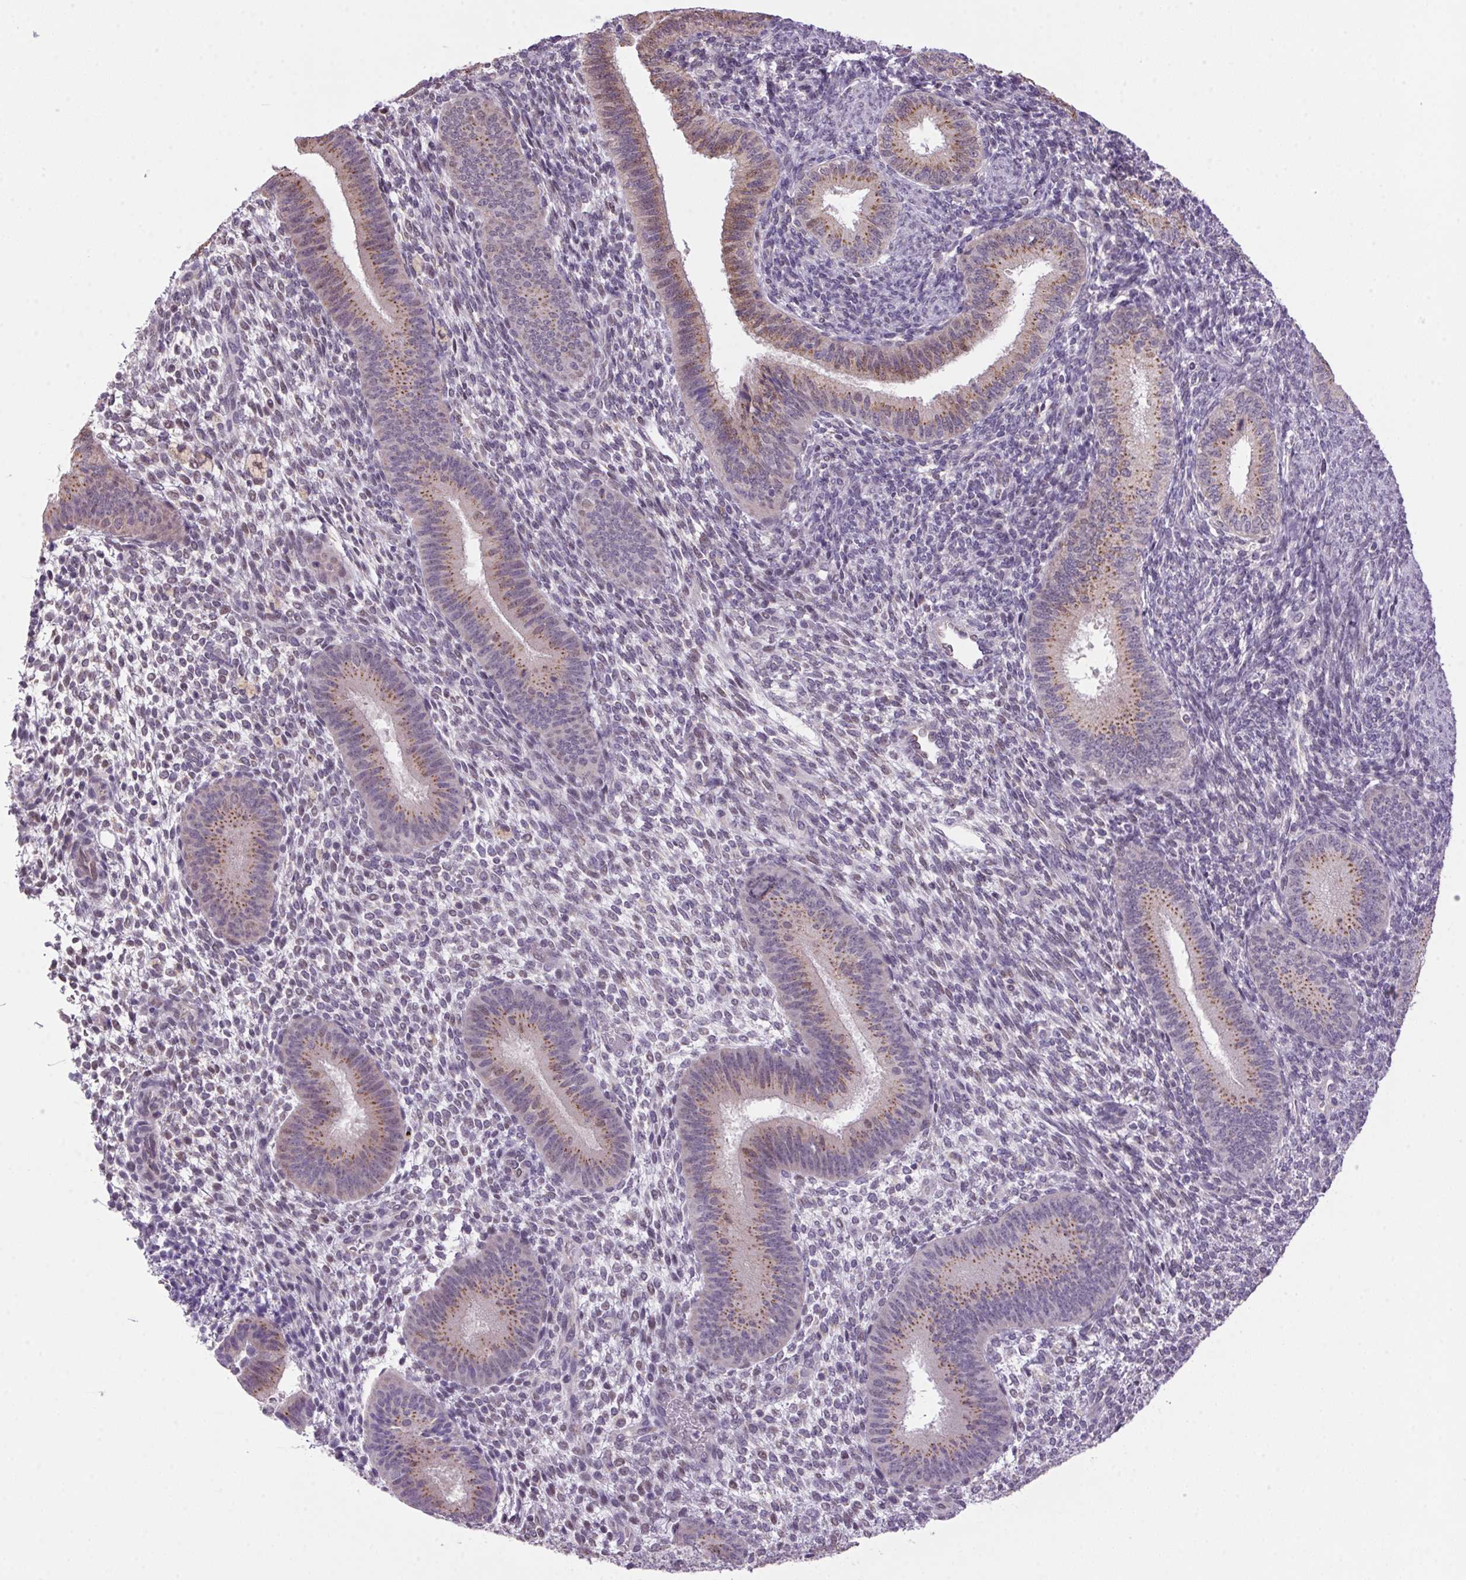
{"staining": {"intensity": "negative", "quantity": "none", "location": "none"}, "tissue": "endometrium", "cell_type": "Cells in endometrial stroma", "image_type": "normal", "snomed": [{"axis": "morphology", "description": "Normal tissue, NOS"}, {"axis": "topography", "description": "Endometrium"}], "caption": "Cells in endometrial stroma show no significant positivity in normal endometrium.", "gene": "AKR1E2", "patient": {"sex": "female", "age": 39}}